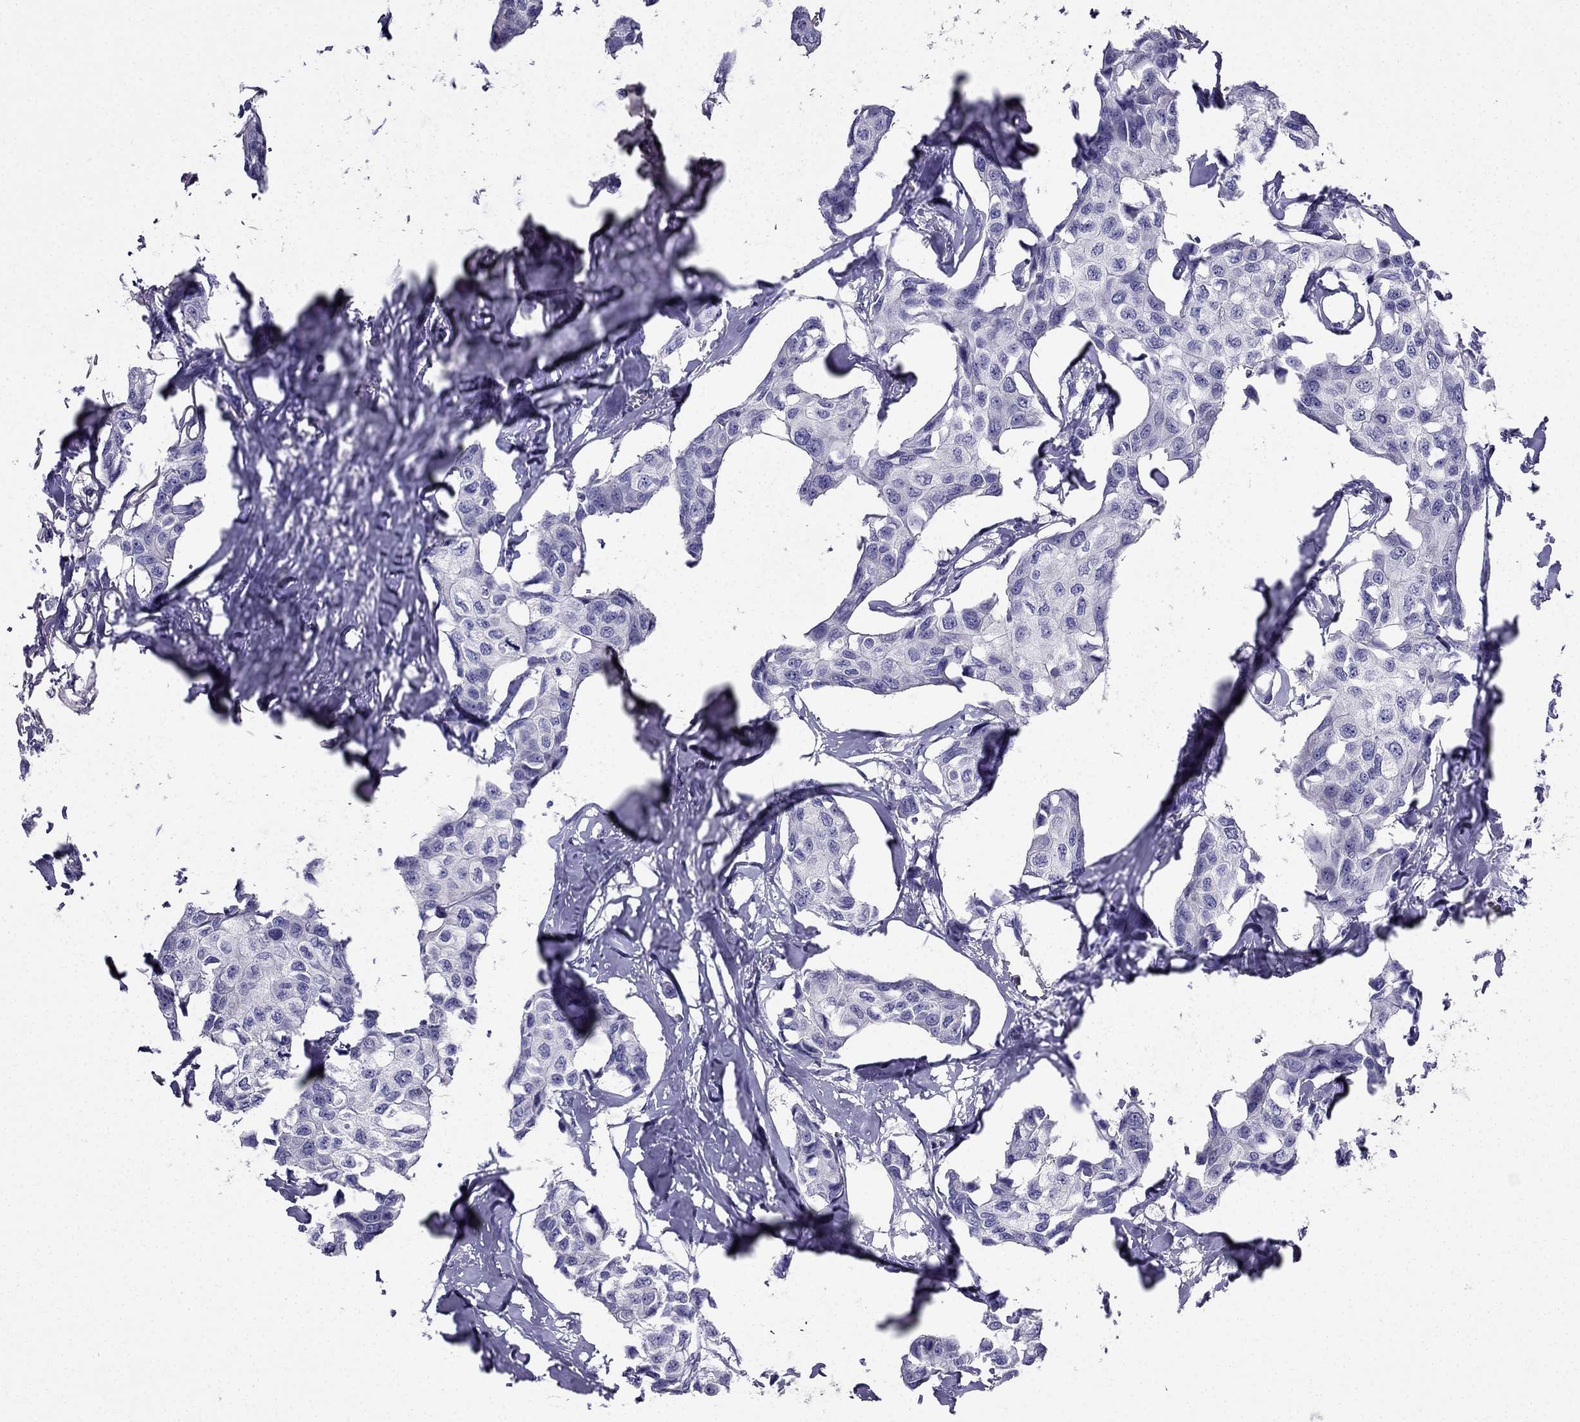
{"staining": {"intensity": "negative", "quantity": "none", "location": "none"}, "tissue": "breast cancer", "cell_type": "Tumor cells", "image_type": "cancer", "snomed": [{"axis": "morphology", "description": "Duct carcinoma"}, {"axis": "topography", "description": "Breast"}], "caption": "Immunohistochemistry (IHC) micrograph of neoplastic tissue: human breast cancer (invasive ductal carcinoma) stained with DAB reveals no significant protein staining in tumor cells. Nuclei are stained in blue.", "gene": "PTH", "patient": {"sex": "female", "age": 80}}